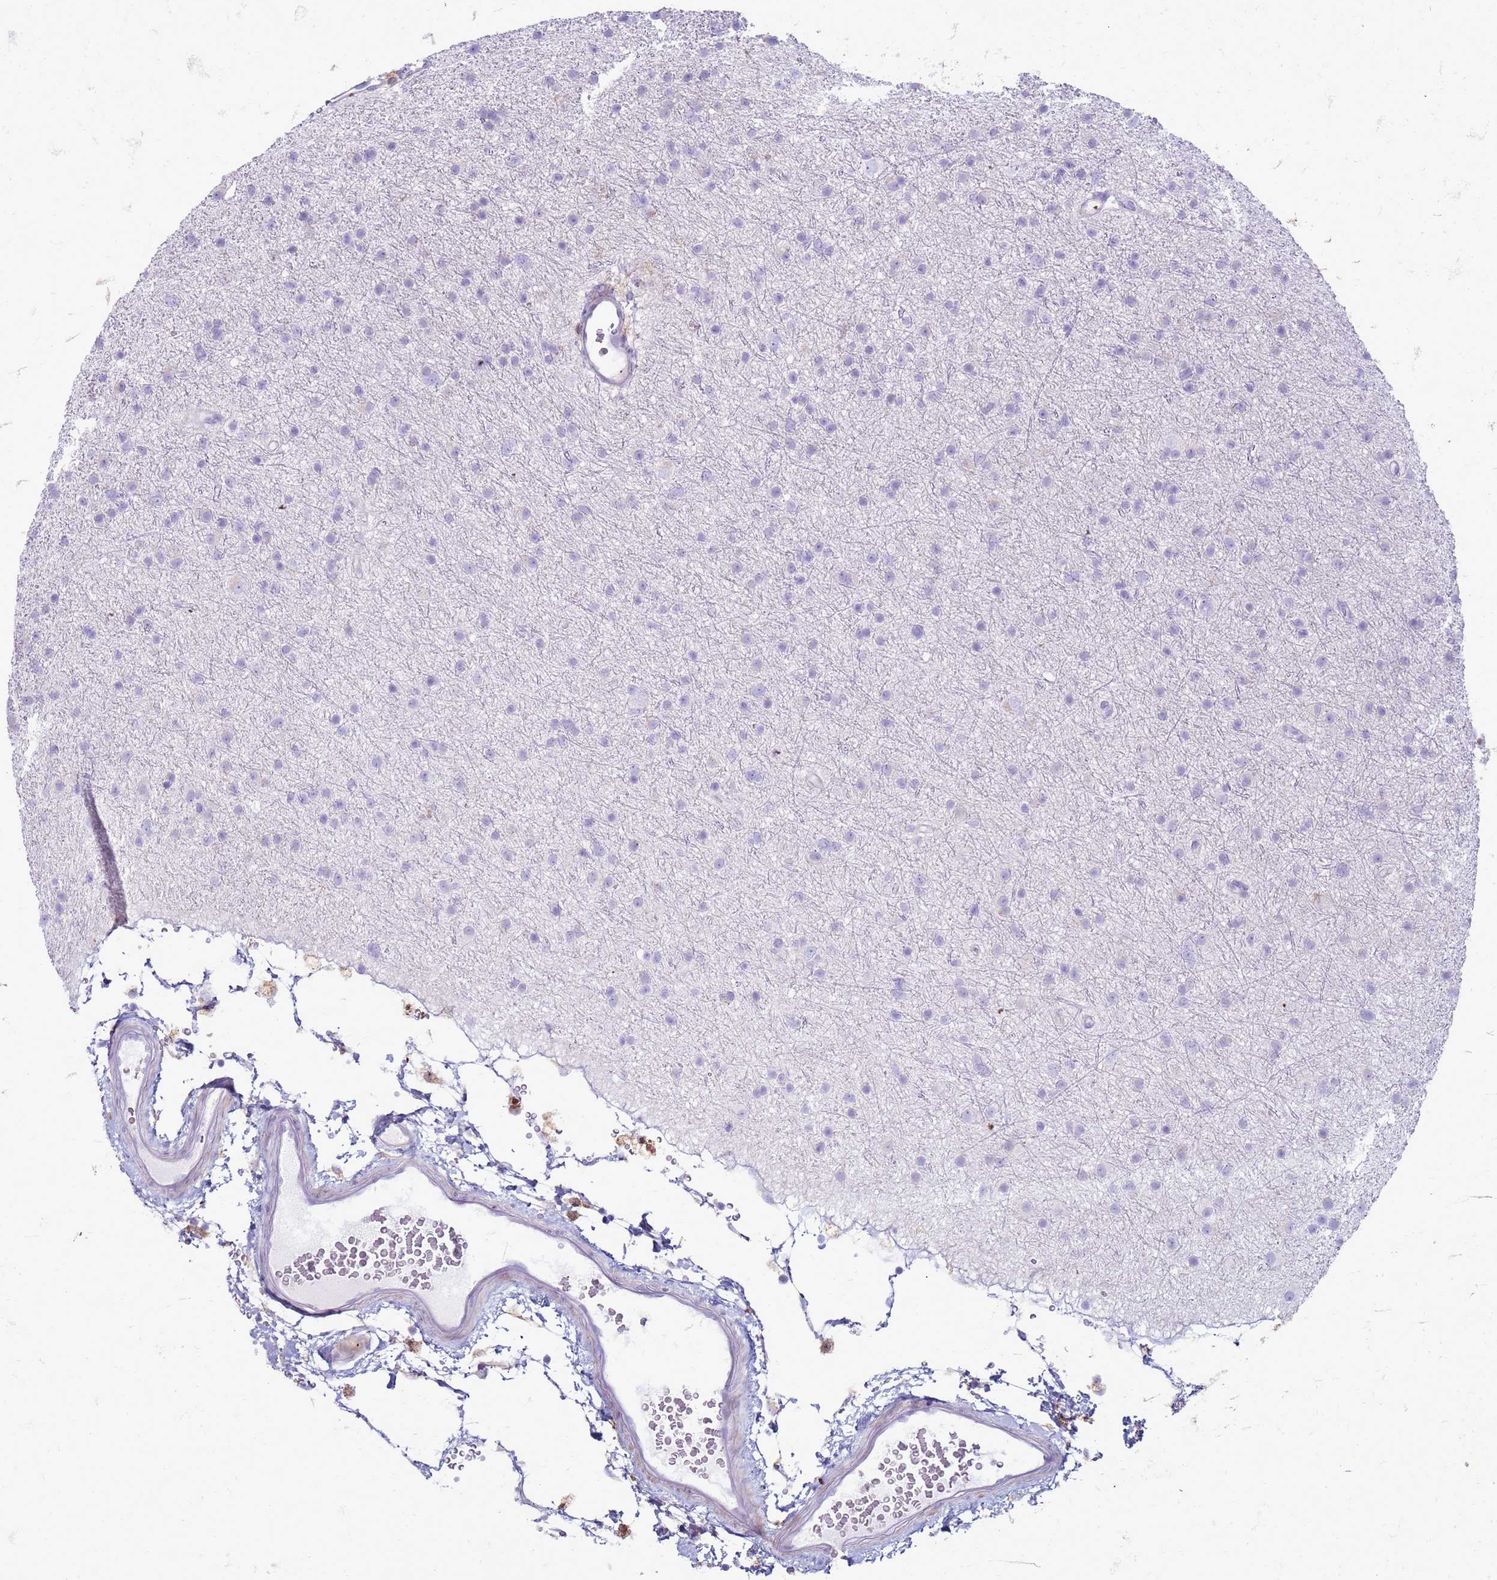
{"staining": {"intensity": "negative", "quantity": "none", "location": "none"}, "tissue": "glioma", "cell_type": "Tumor cells", "image_type": "cancer", "snomed": [{"axis": "morphology", "description": "Glioma, malignant, Low grade"}, {"axis": "topography", "description": "Cerebral cortex"}], "caption": "There is no significant staining in tumor cells of glioma. (DAB (3,3'-diaminobenzidine) immunohistochemistry (IHC), high magnification).", "gene": "PDK3", "patient": {"sex": "female", "age": 39}}